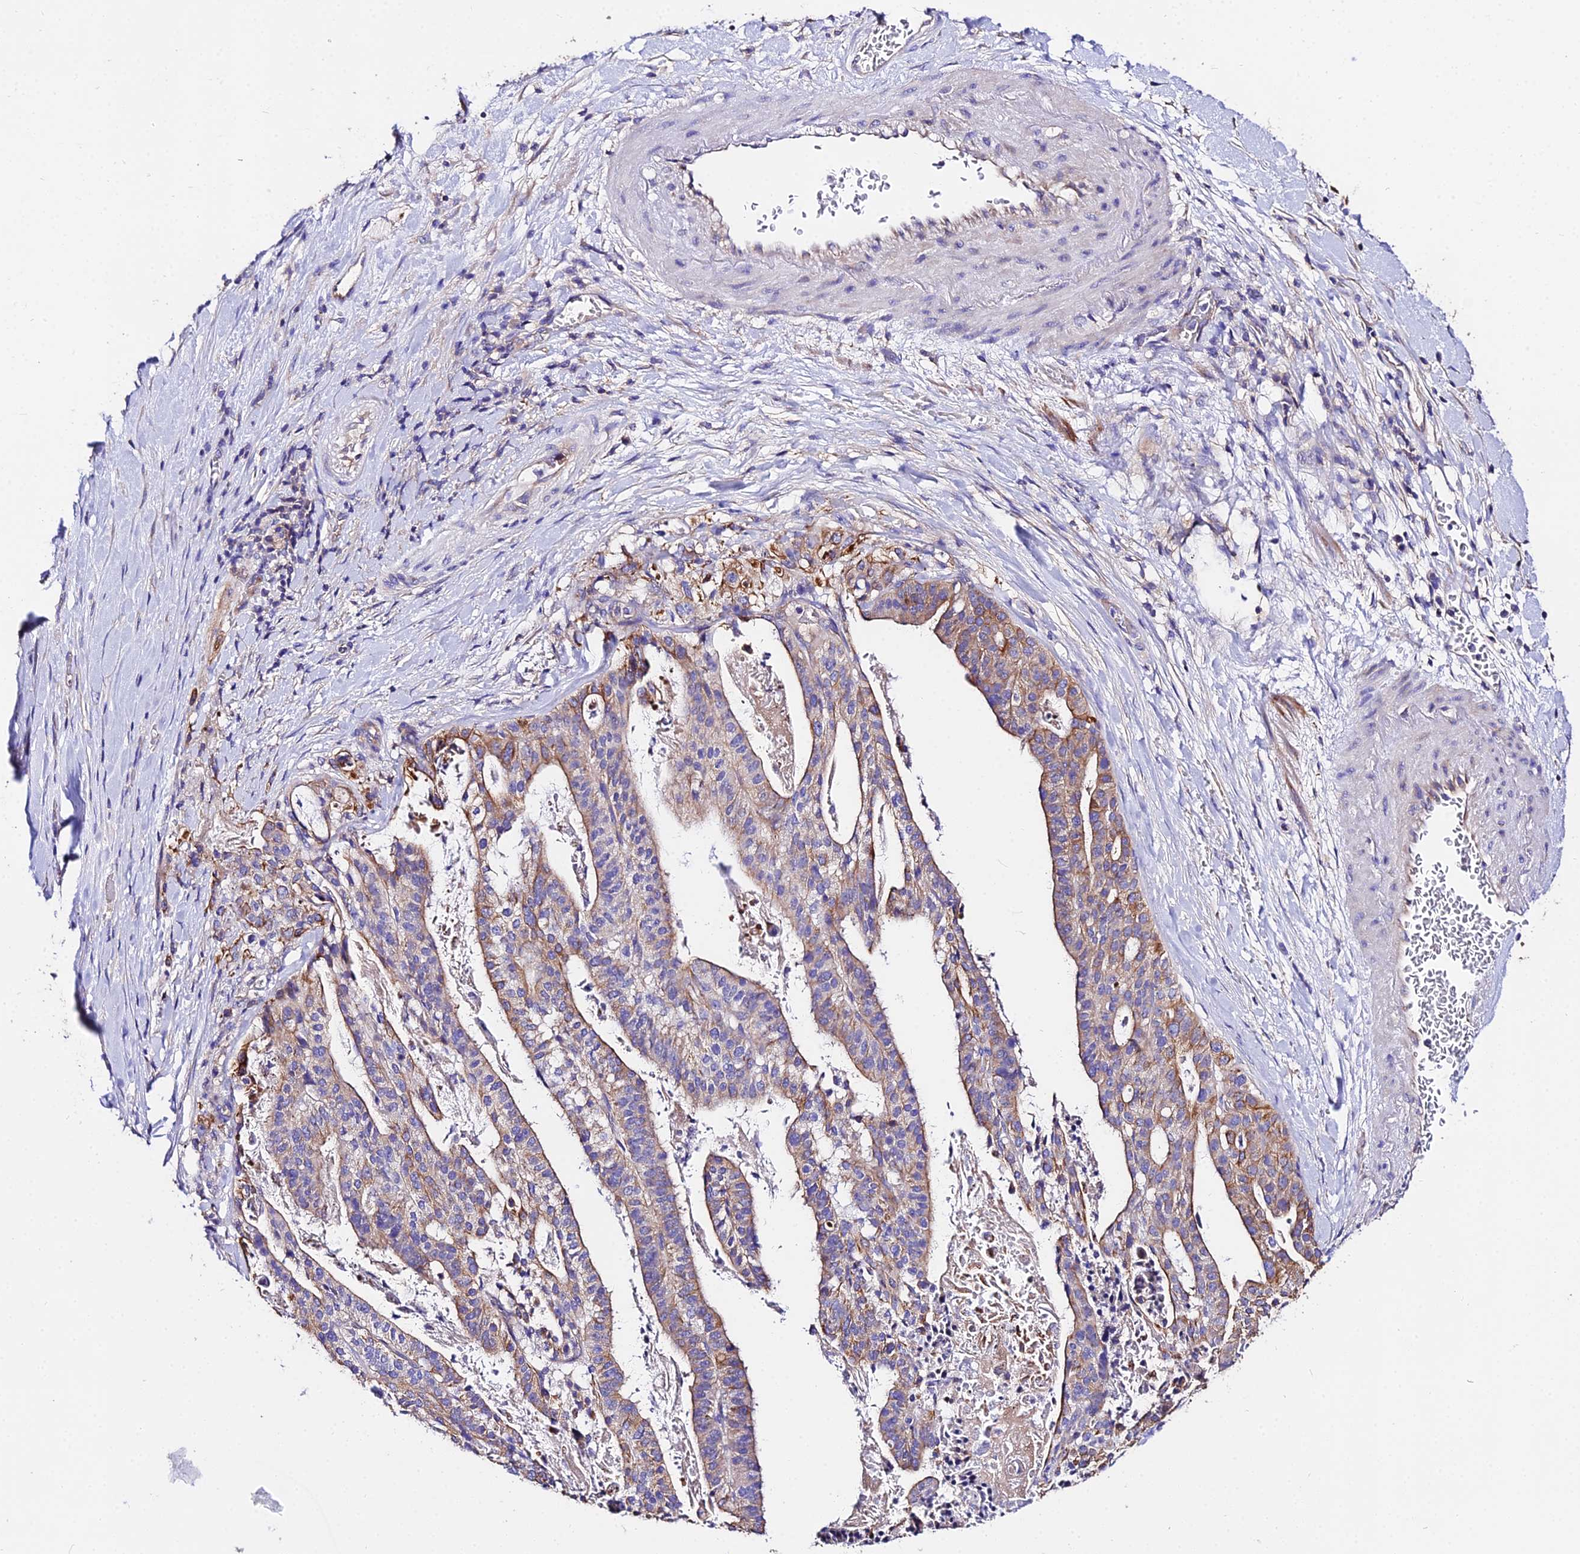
{"staining": {"intensity": "moderate", "quantity": ">75%", "location": "cytoplasmic/membranous"}, "tissue": "stomach cancer", "cell_type": "Tumor cells", "image_type": "cancer", "snomed": [{"axis": "morphology", "description": "Adenocarcinoma, NOS"}, {"axis": "topography", "description": "Stomach"}], "caption": "This histopathology image shows stomach cancer stained with immunohistochemistry (IHC) to label a protein in brown. The cytoplasmic/membranous of tumor cells show moderate positivity for the protein. Nuclei are counter-stained blue.", "gene": "DAW1", "patient": {"sex": "male", "age": 48}}